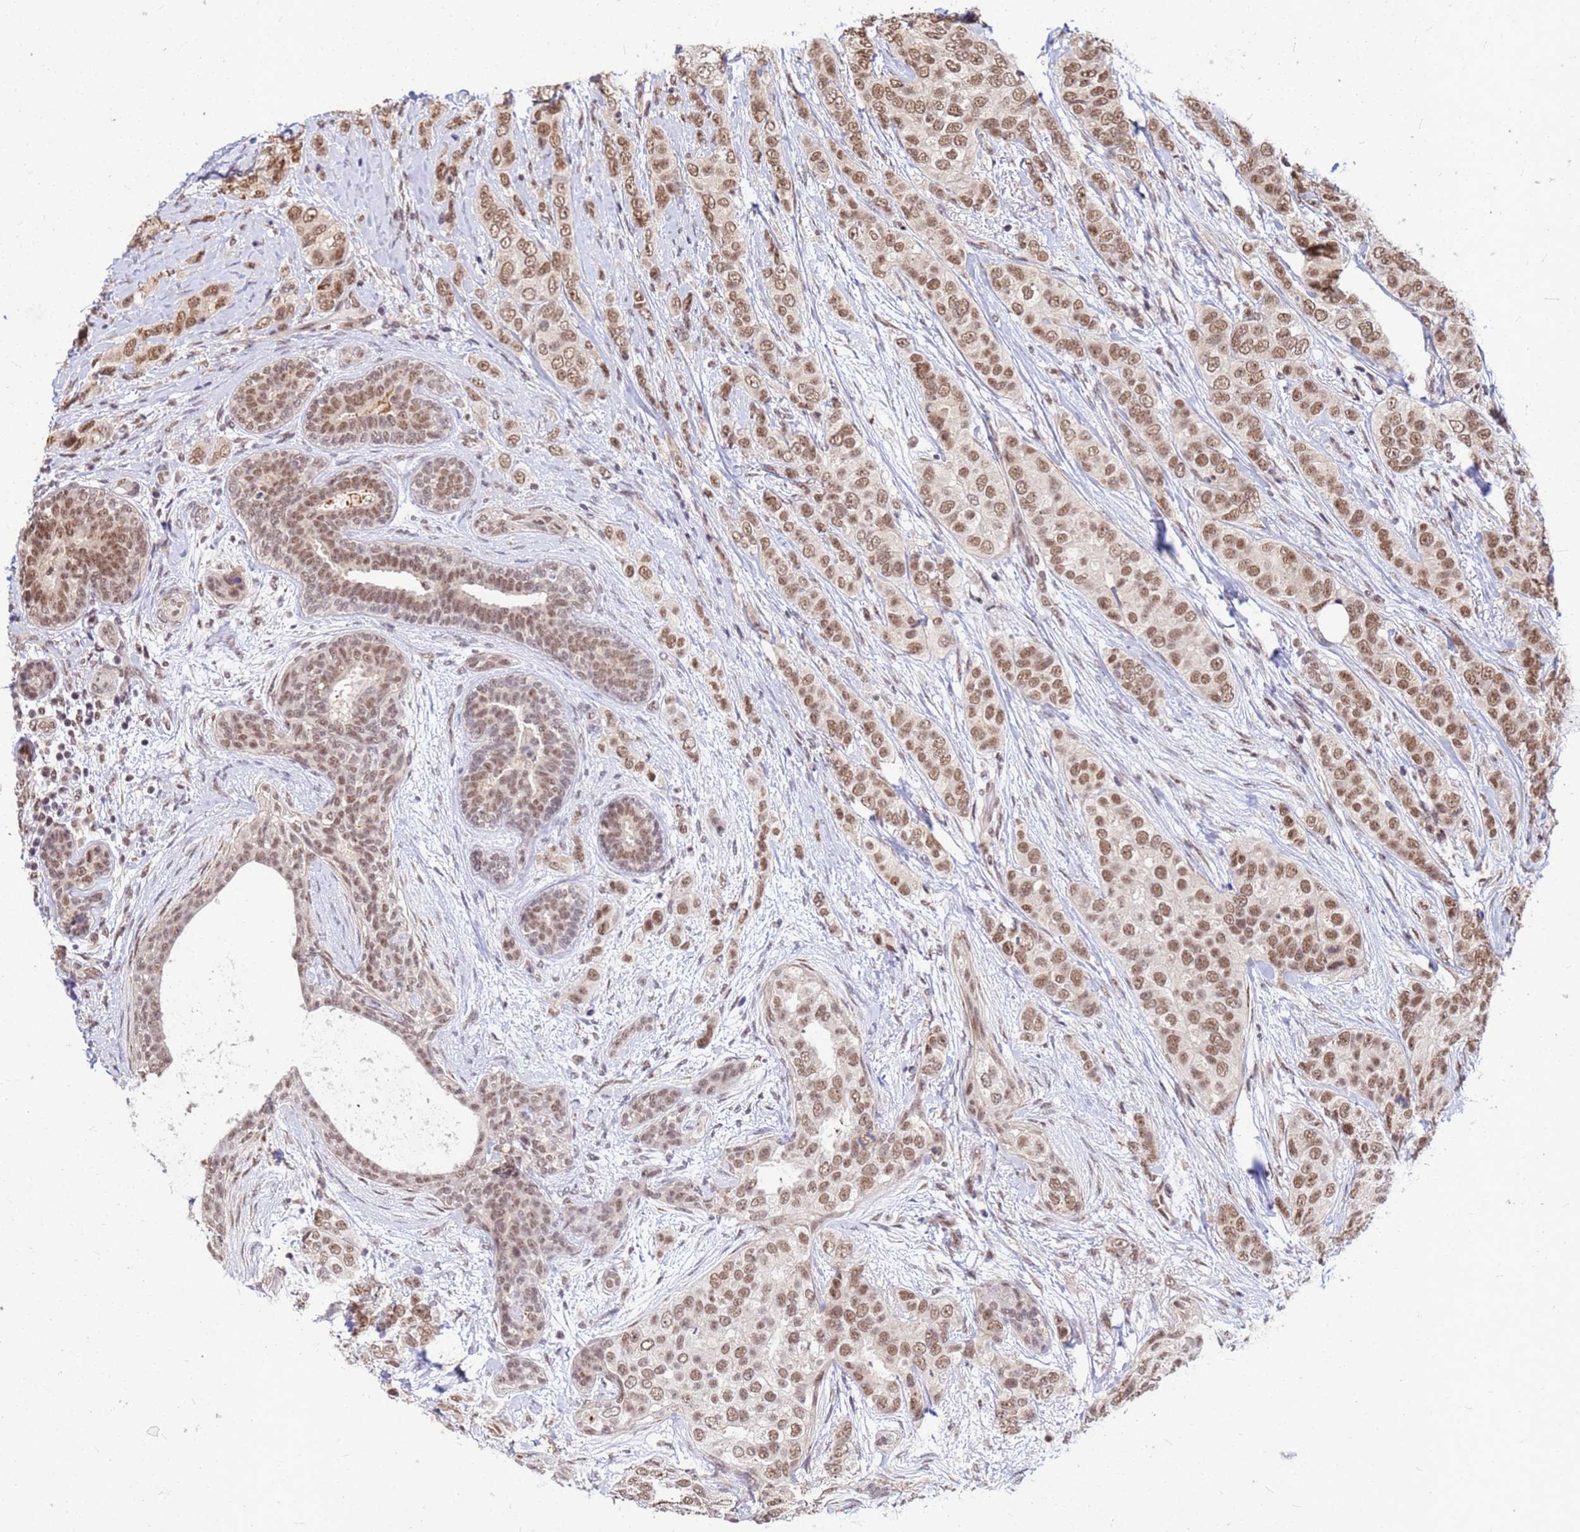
{"staining": {"intensity": "moderate", "quantity": ">75%", "location": "nuclear"}, "tissue": "breast cancer", "cell_type": "Tumor cells", "image_type": "cancer", "snomed": [{"axis": "morphology", "description": "Lobular carcinoma"}, {"axis": "topography", "description": "Breast"}], "caption": "Immunohistochemical staining of human breast cancer displays medium levels of moderate nuclear protein positivity in approximately >75% of tumor cells.", "gene": "NCBP2", "patient": {"sex": "female", "age": 51}}